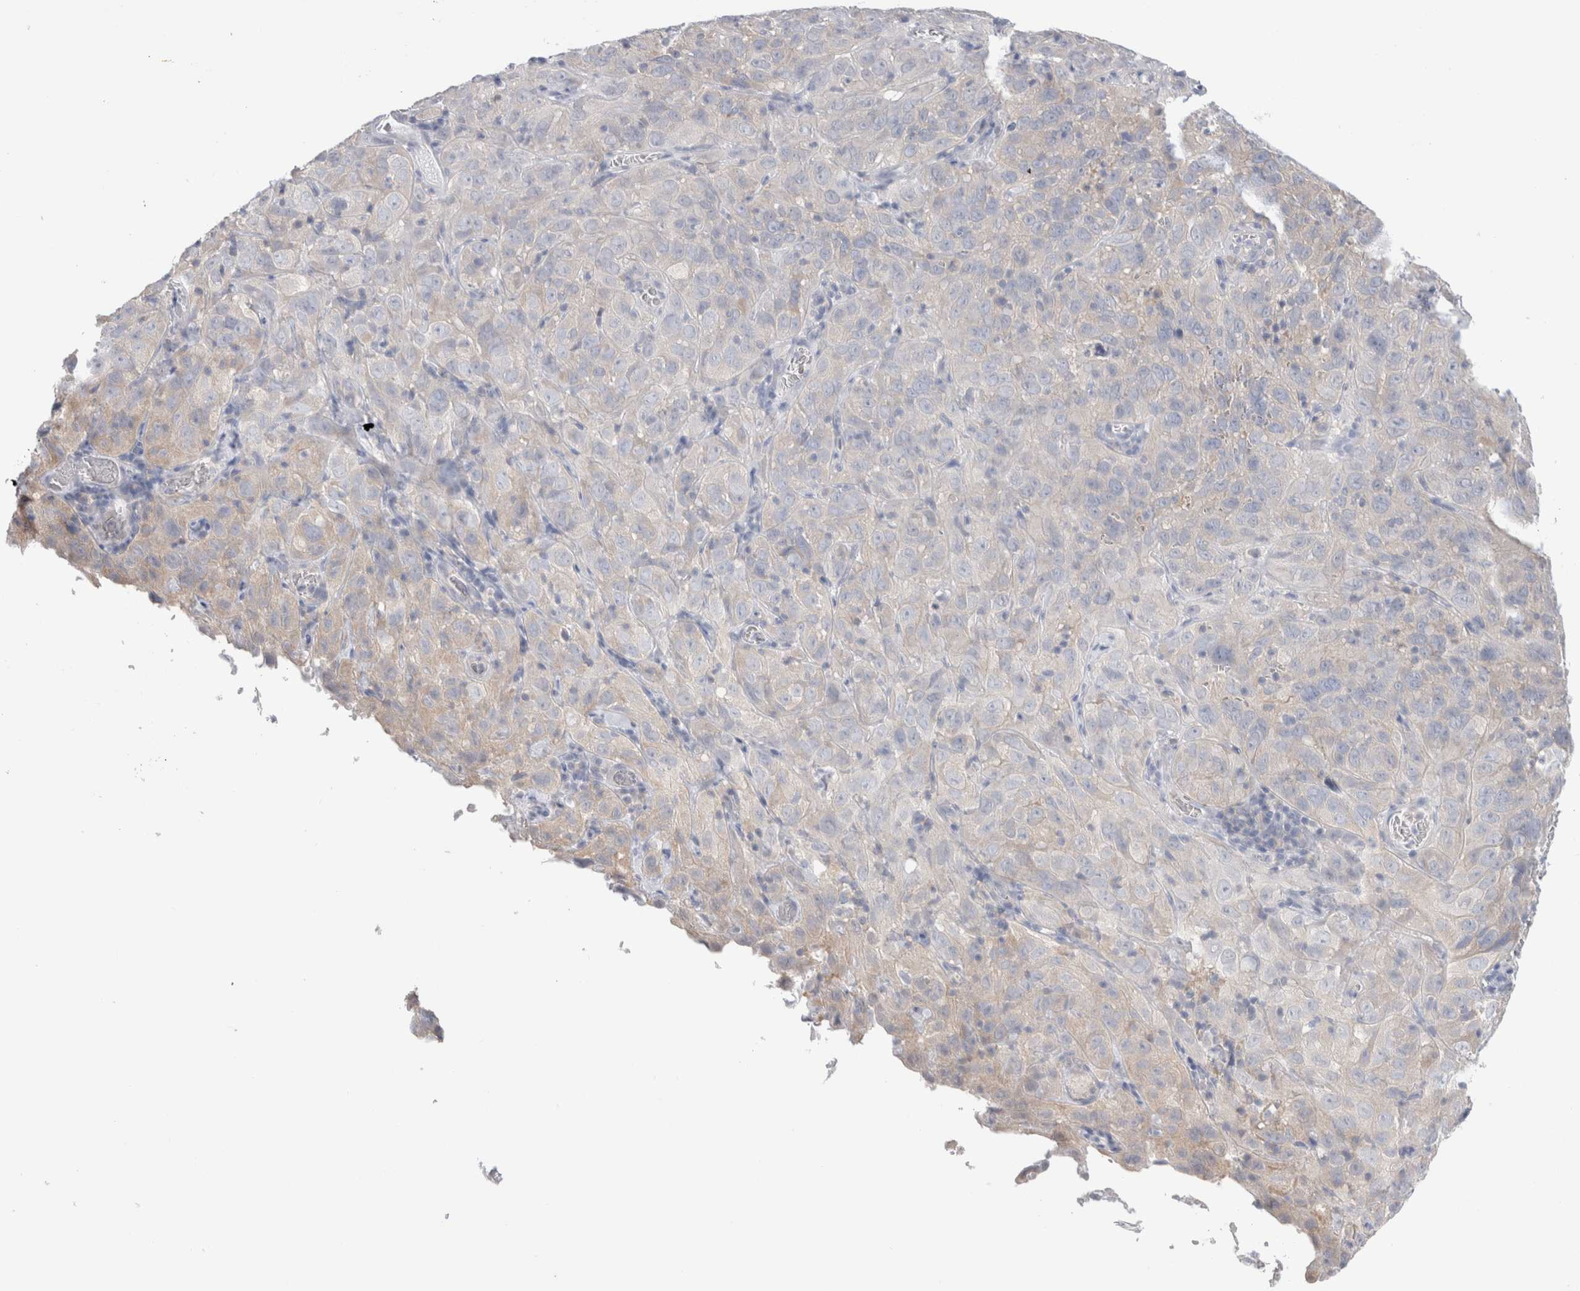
{"staining": {"intensity": "negative", "quantity": "none", "location": "none"}, "tissue": "cervical cancer", "cell_type": "Tumor cells", "image_type": "cancer", "snomed": [{"axis": "morphology", "description": "Squamous cell carcinoma, NOS"}, {"axis": "topography", "description": "Cervix"}], "caption": "High power microscopy histopathology image of an immunohistochemistry photomicrograph of squamous cell carcinoma (cervical), revealing no significant staining in tumor cells.", "gene": "NDOR1", "patient": {"sex": "female", "age": 32}}